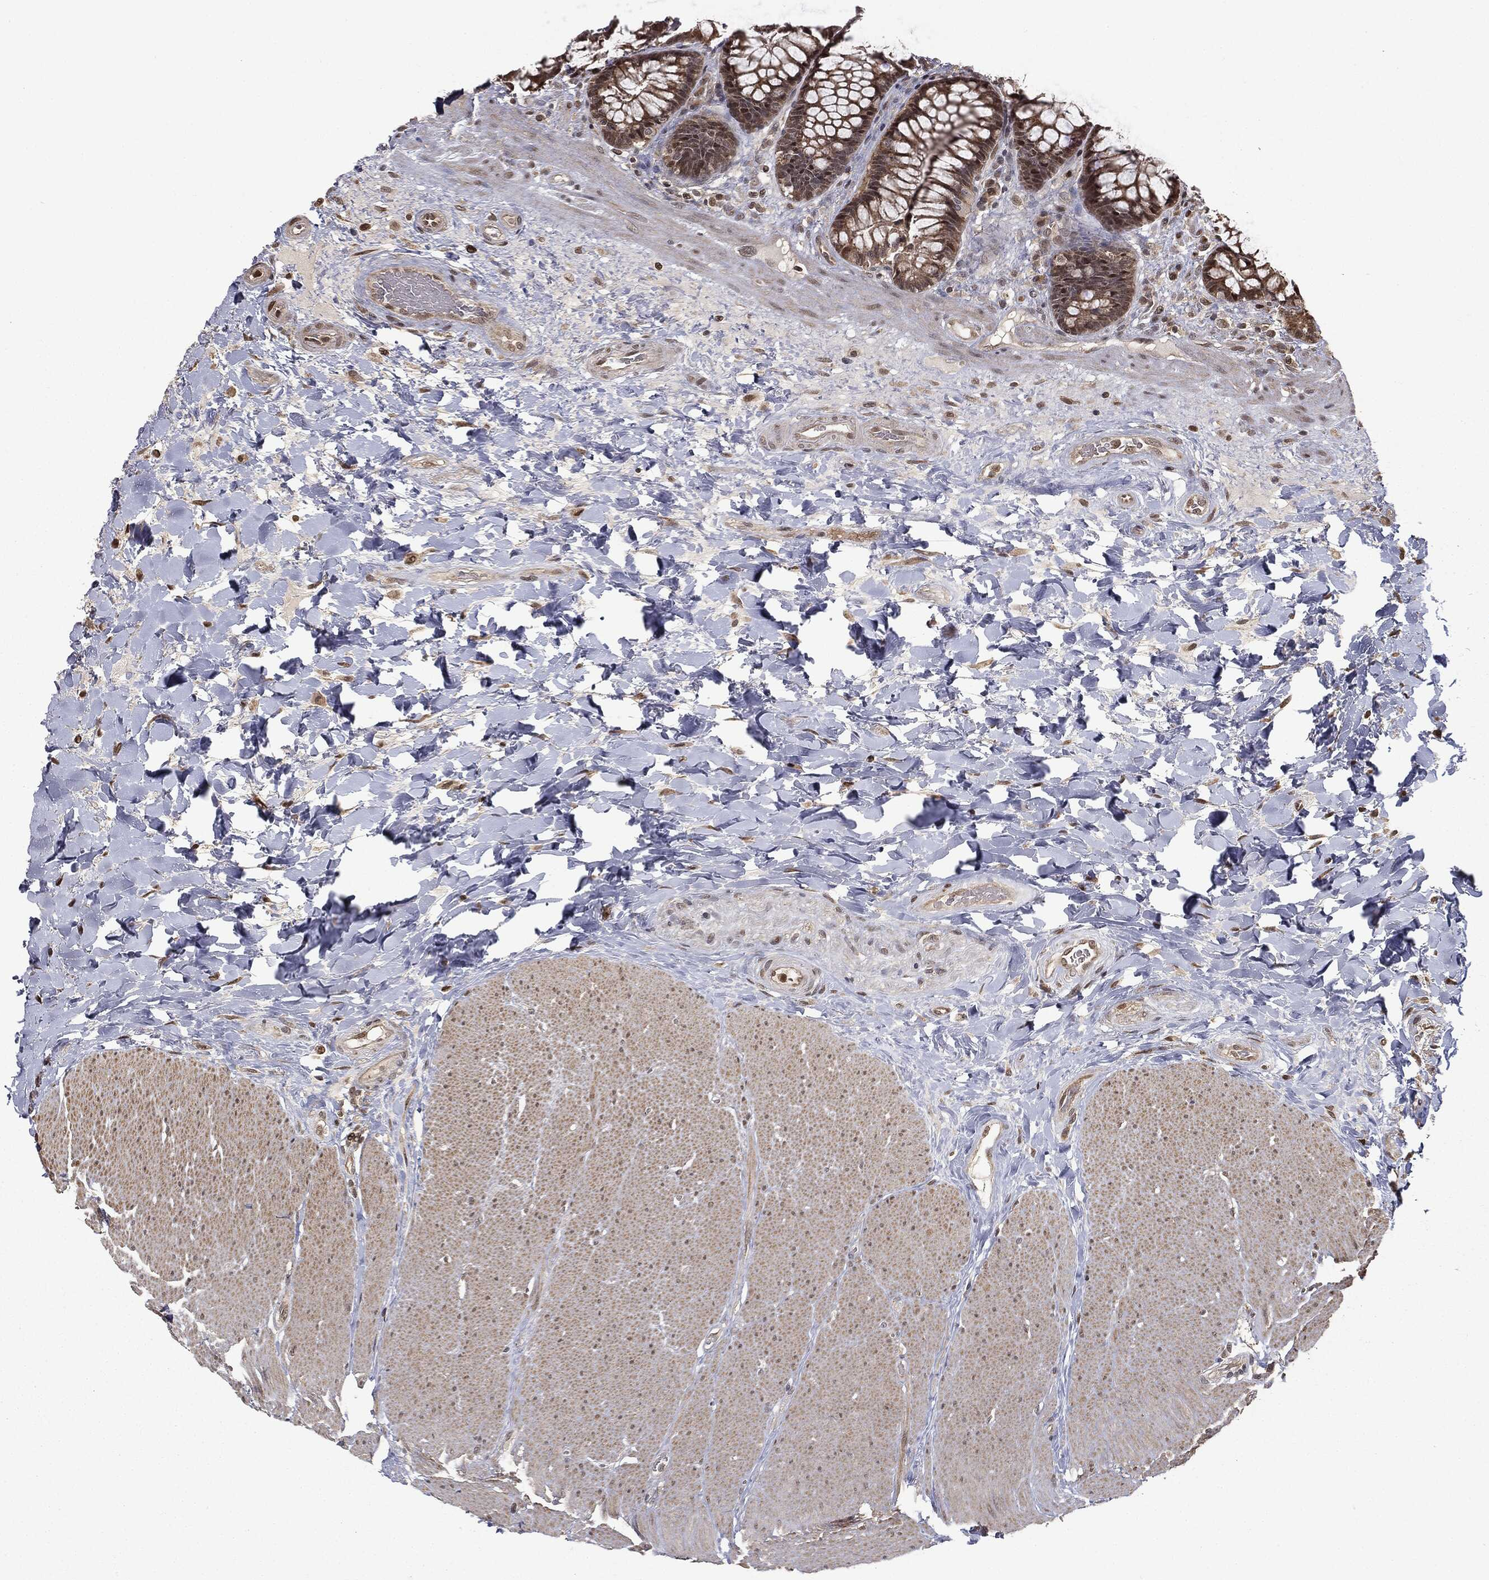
{"staining": {"intensity": "moderate", "quantity": "25%-75%", "location": "cytoplasmic/membranous,nuclear"}, "tissue": "rectum", "cell_type": "Glandular cells", "image_type": "normal", "snomed": [{"axis": "morphology", "description": "Normal tissue, NOS"}, {"axis": "topography", "description": "Rectum"}], "caption": "This micrograph demonstrates unremarkable rectum stained with immunohistochemistry to label a protein in brown. The cytoplasmic/membranous,nuclear of glandular cells show moderate positivity for the protein. Nuclei are counter-stained blue.", "gene": "ZNHIT6", "patient": {"sex": "female", "age": 58}}